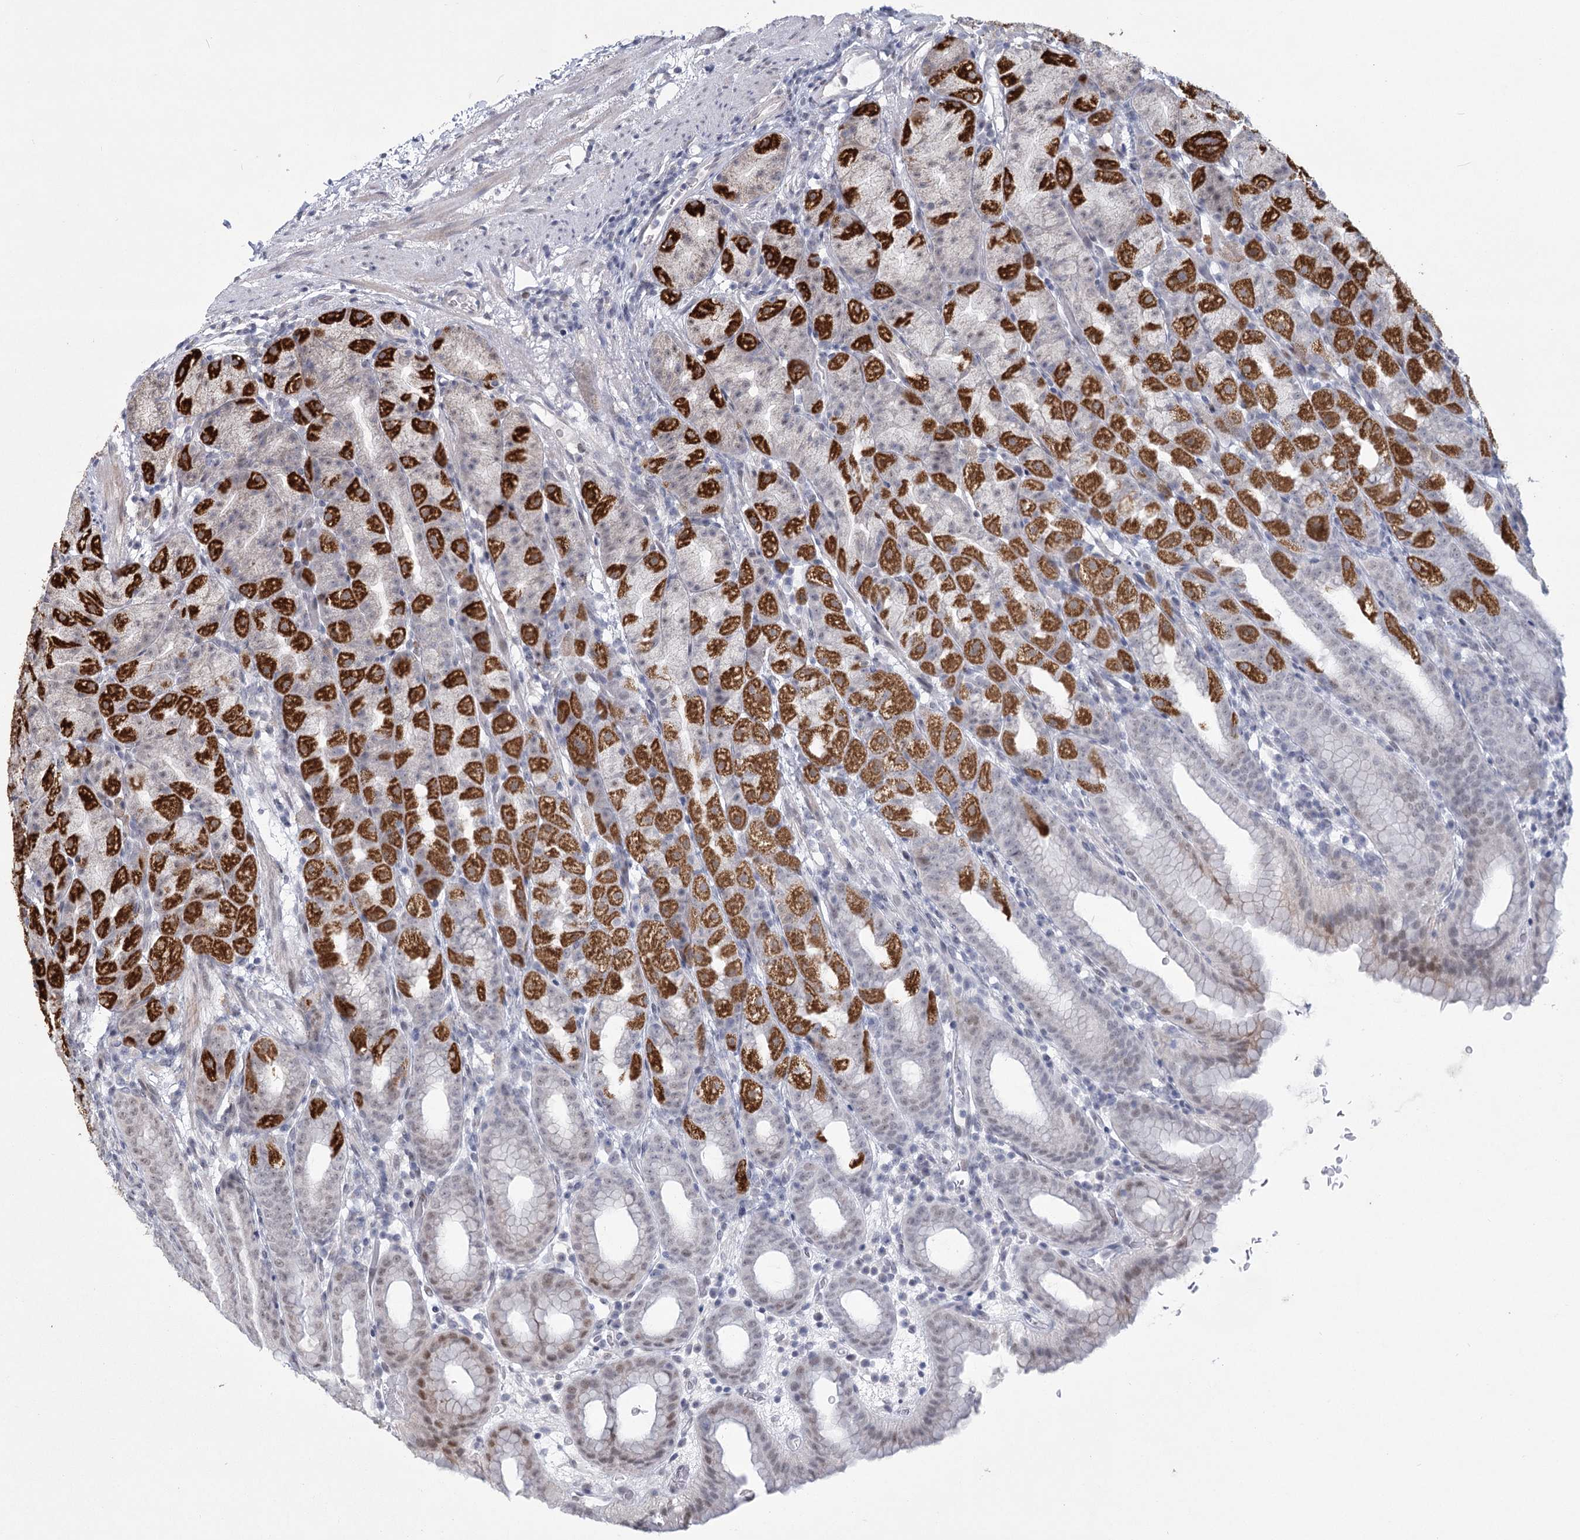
{"staining": {"intensity": "strong", "quantity": "25%-75%", "location": "cytoplasmic/membranous"}, "tissue": "stomach", "cell_type": "Glandular cells", "image_type": "normal", "snomed": [{"axis": "morphology", "description": "Normal tissue, NOS"}, {"axis": "topography", "description": "Stomach, upper"}], "caption": "An immunohistochemistry photomicrograph of benign tissue is shown. Protein staining in brown shows strong cytoplasmic/membranous positivity in stomach within glandular cells.", "gene": "CIB4", "patient": {"sex": "male", "age": 68}}